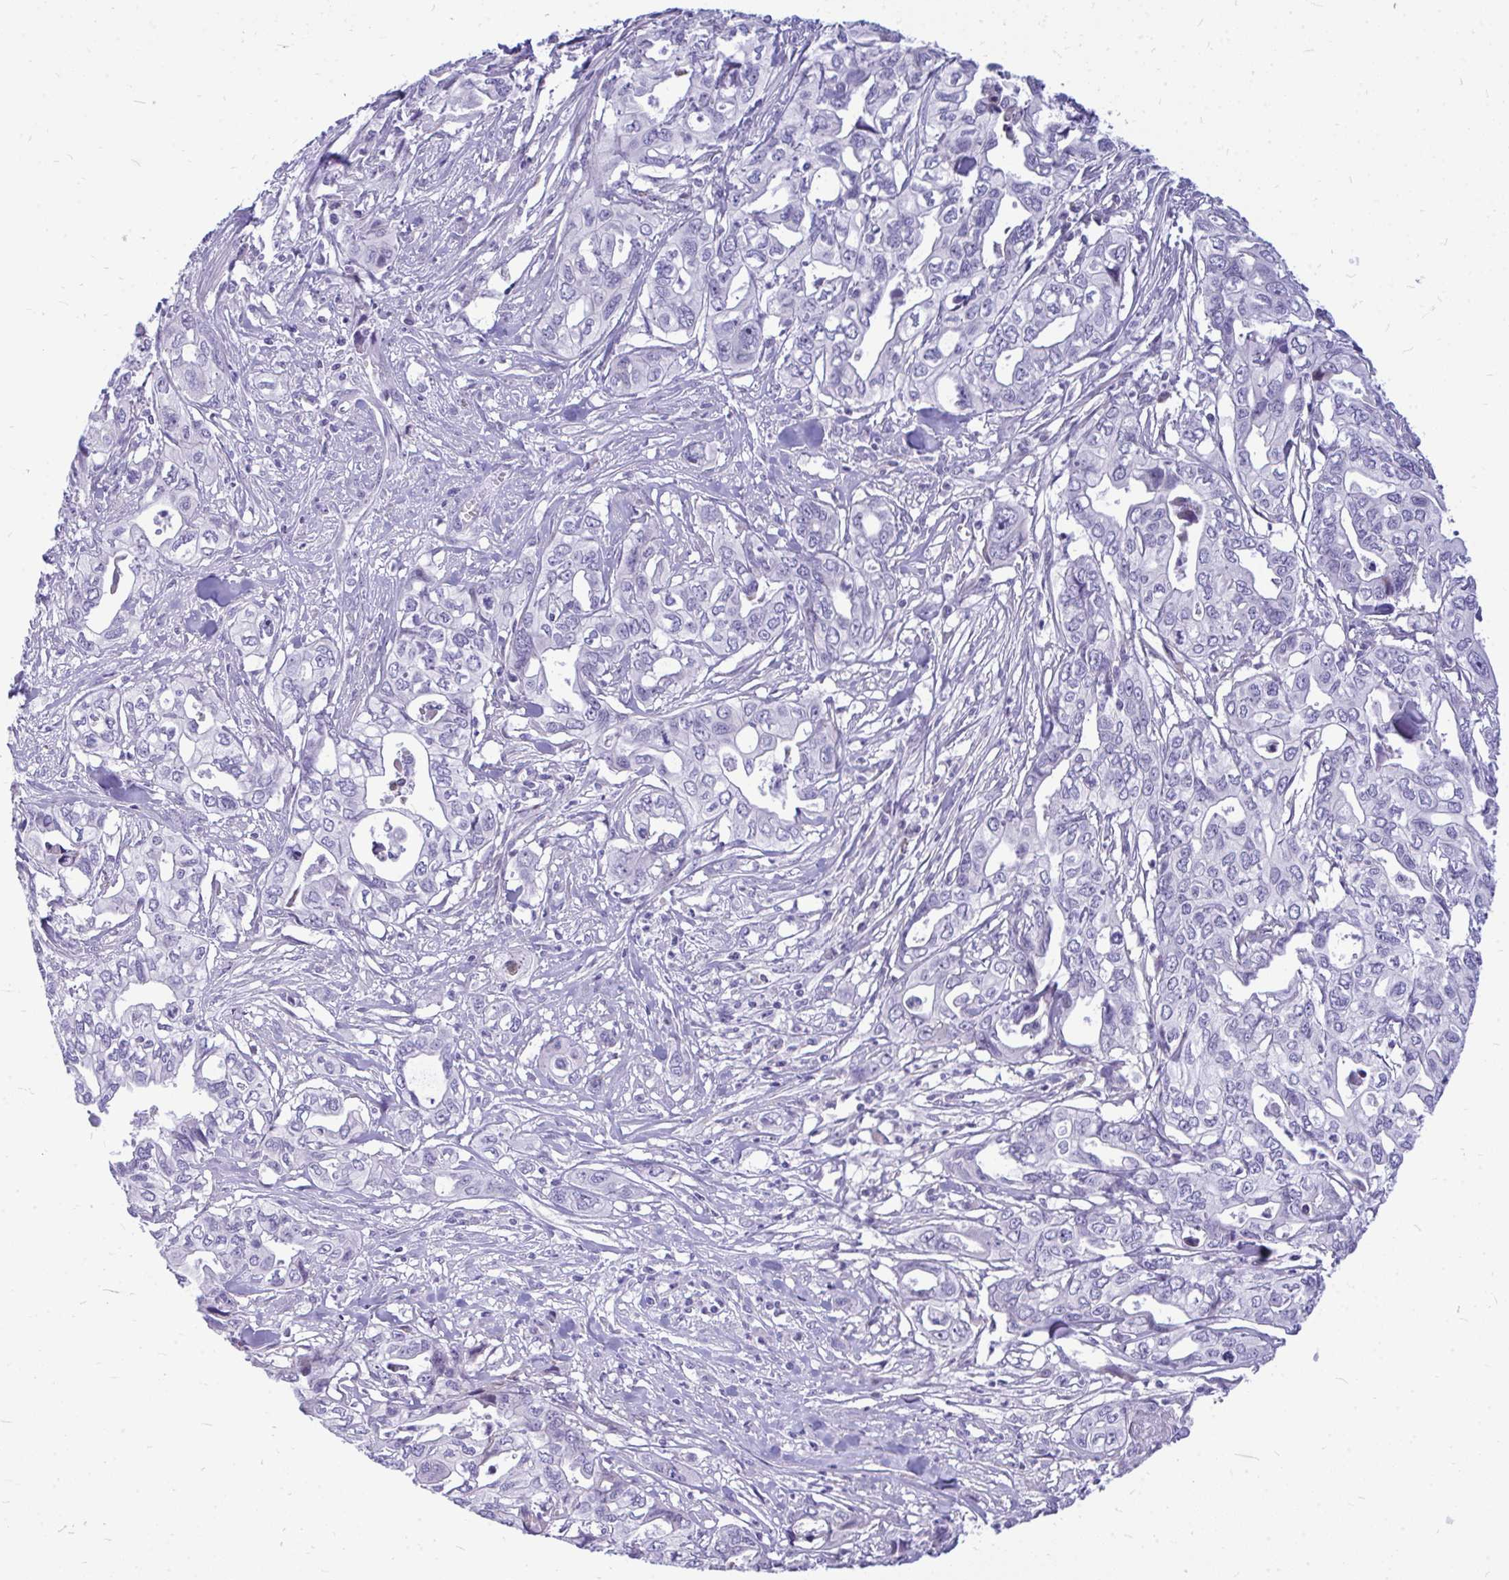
{"staining": {"intensity": "negative", "quantity": "none", "location": "none"}, "tissue": "pancreatic cancer", "cell_type": "Tumor cells", "image_type": "cancer", "snomed": [{"axis": "morphology", "description": "Adenocarcinoma, NOS"}, {"axis": "topography", "description": "Pancreas"}], "caption": "Pancreatic cancer stained for a protein using immunohistochemistry (IHC) shows no positivity tumor cells.", "gene": "ZSCAN25", "patient": {"sex": "male", "age": 68}}